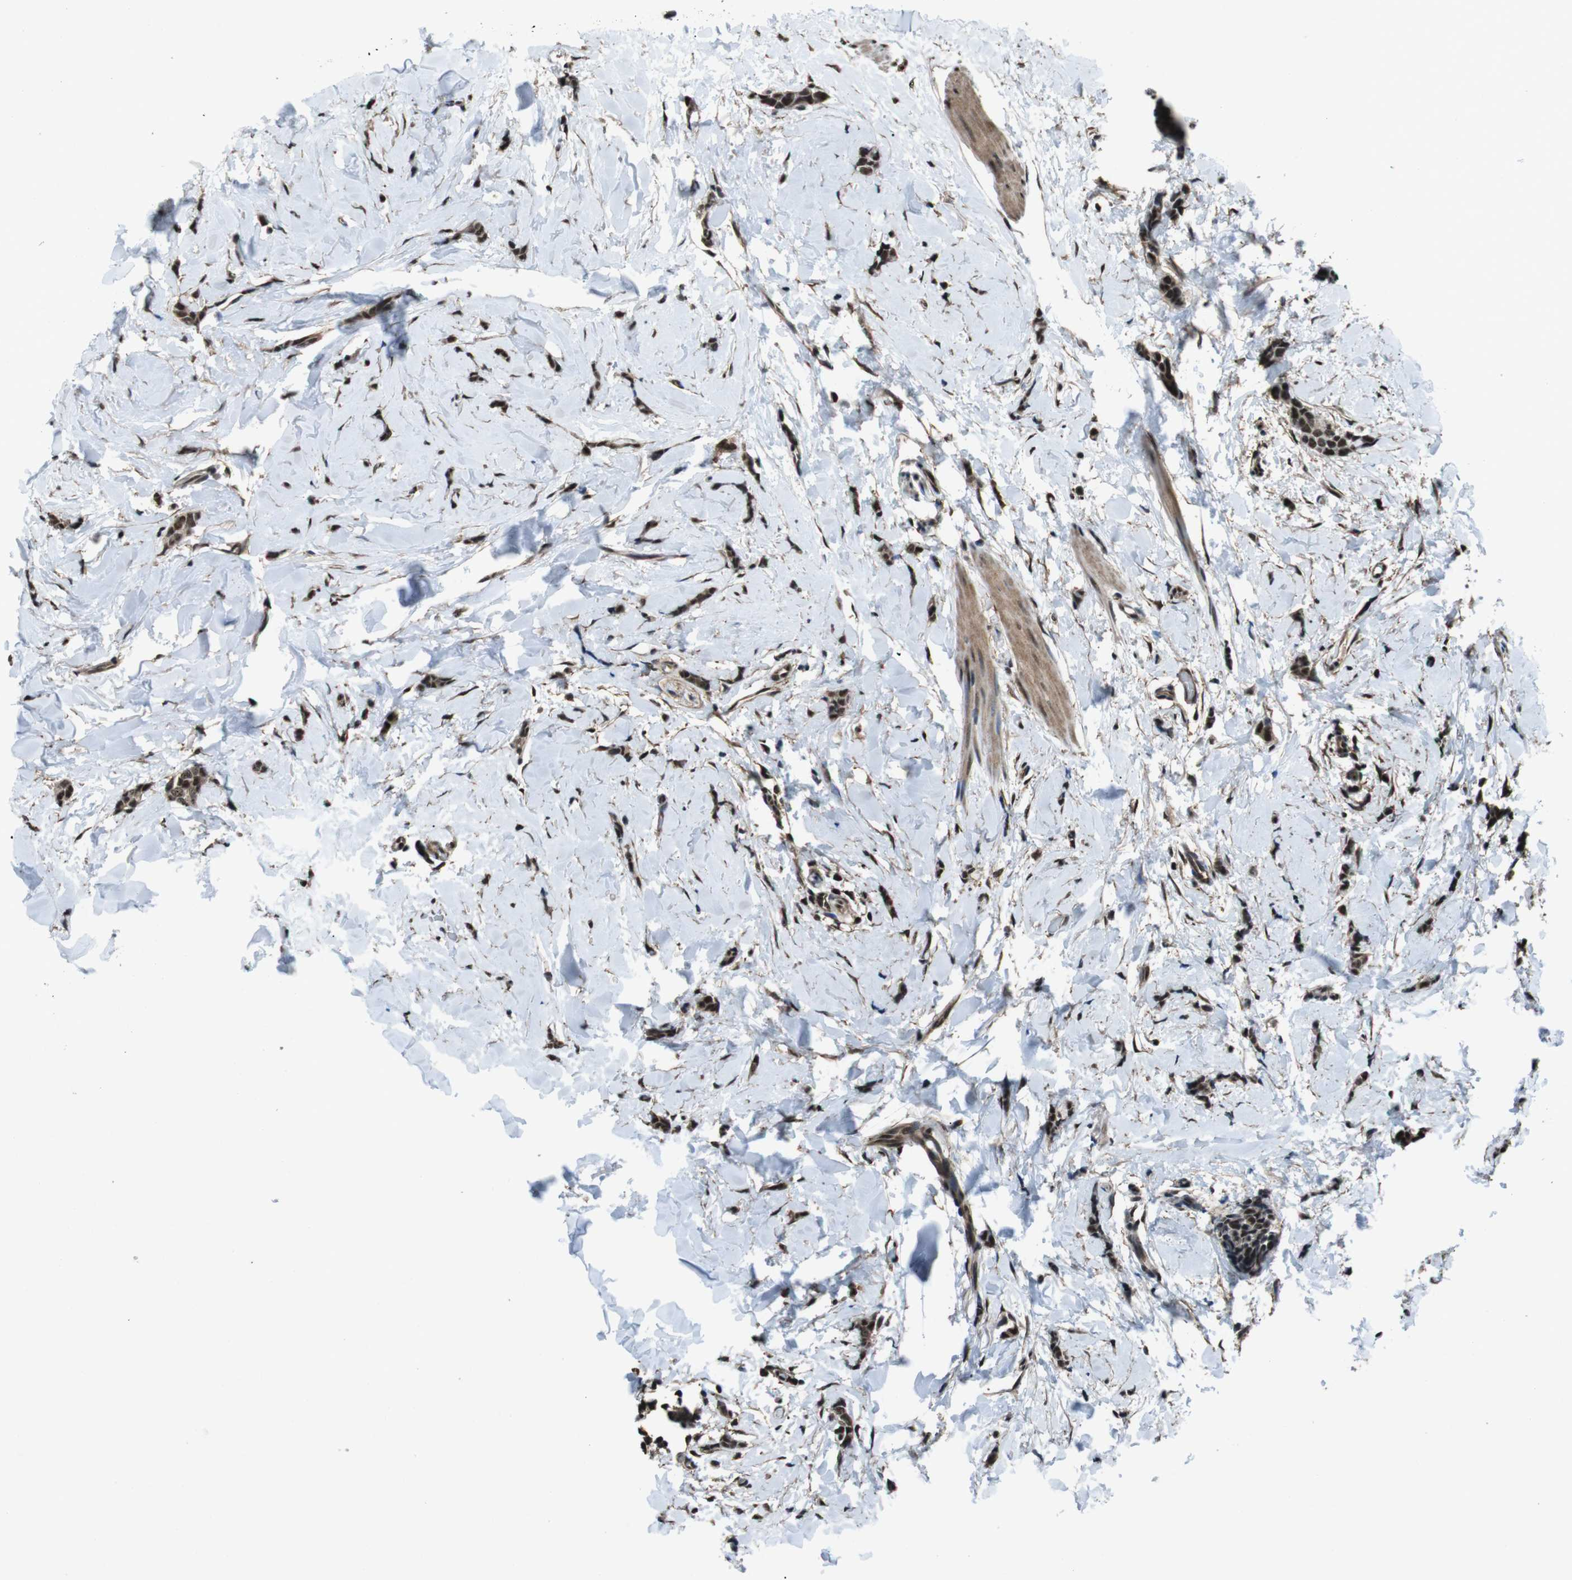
{"staining": {"intensity": "strong", "quantity": ">75%", "location": "nuclear"}, "tissue": "breast cancer", "cell_type": "Tumor cells", "image_type": "cancer", "snomed": [{"axis": "morphology", "description": "Lobular carcinoma"}, {"axis": "topography", "description": "Skin"}, {"axis": "topography", "description": "Breast"}], "caption": "Approximately >75% of tumor cells in lobular carcinoma (breast) demonstrate strong nuclear protein positivity as visualized by brown immunohistochemical staining.", "gene": "NR4A2", "patient": {"sex": "female", "age": 46}}